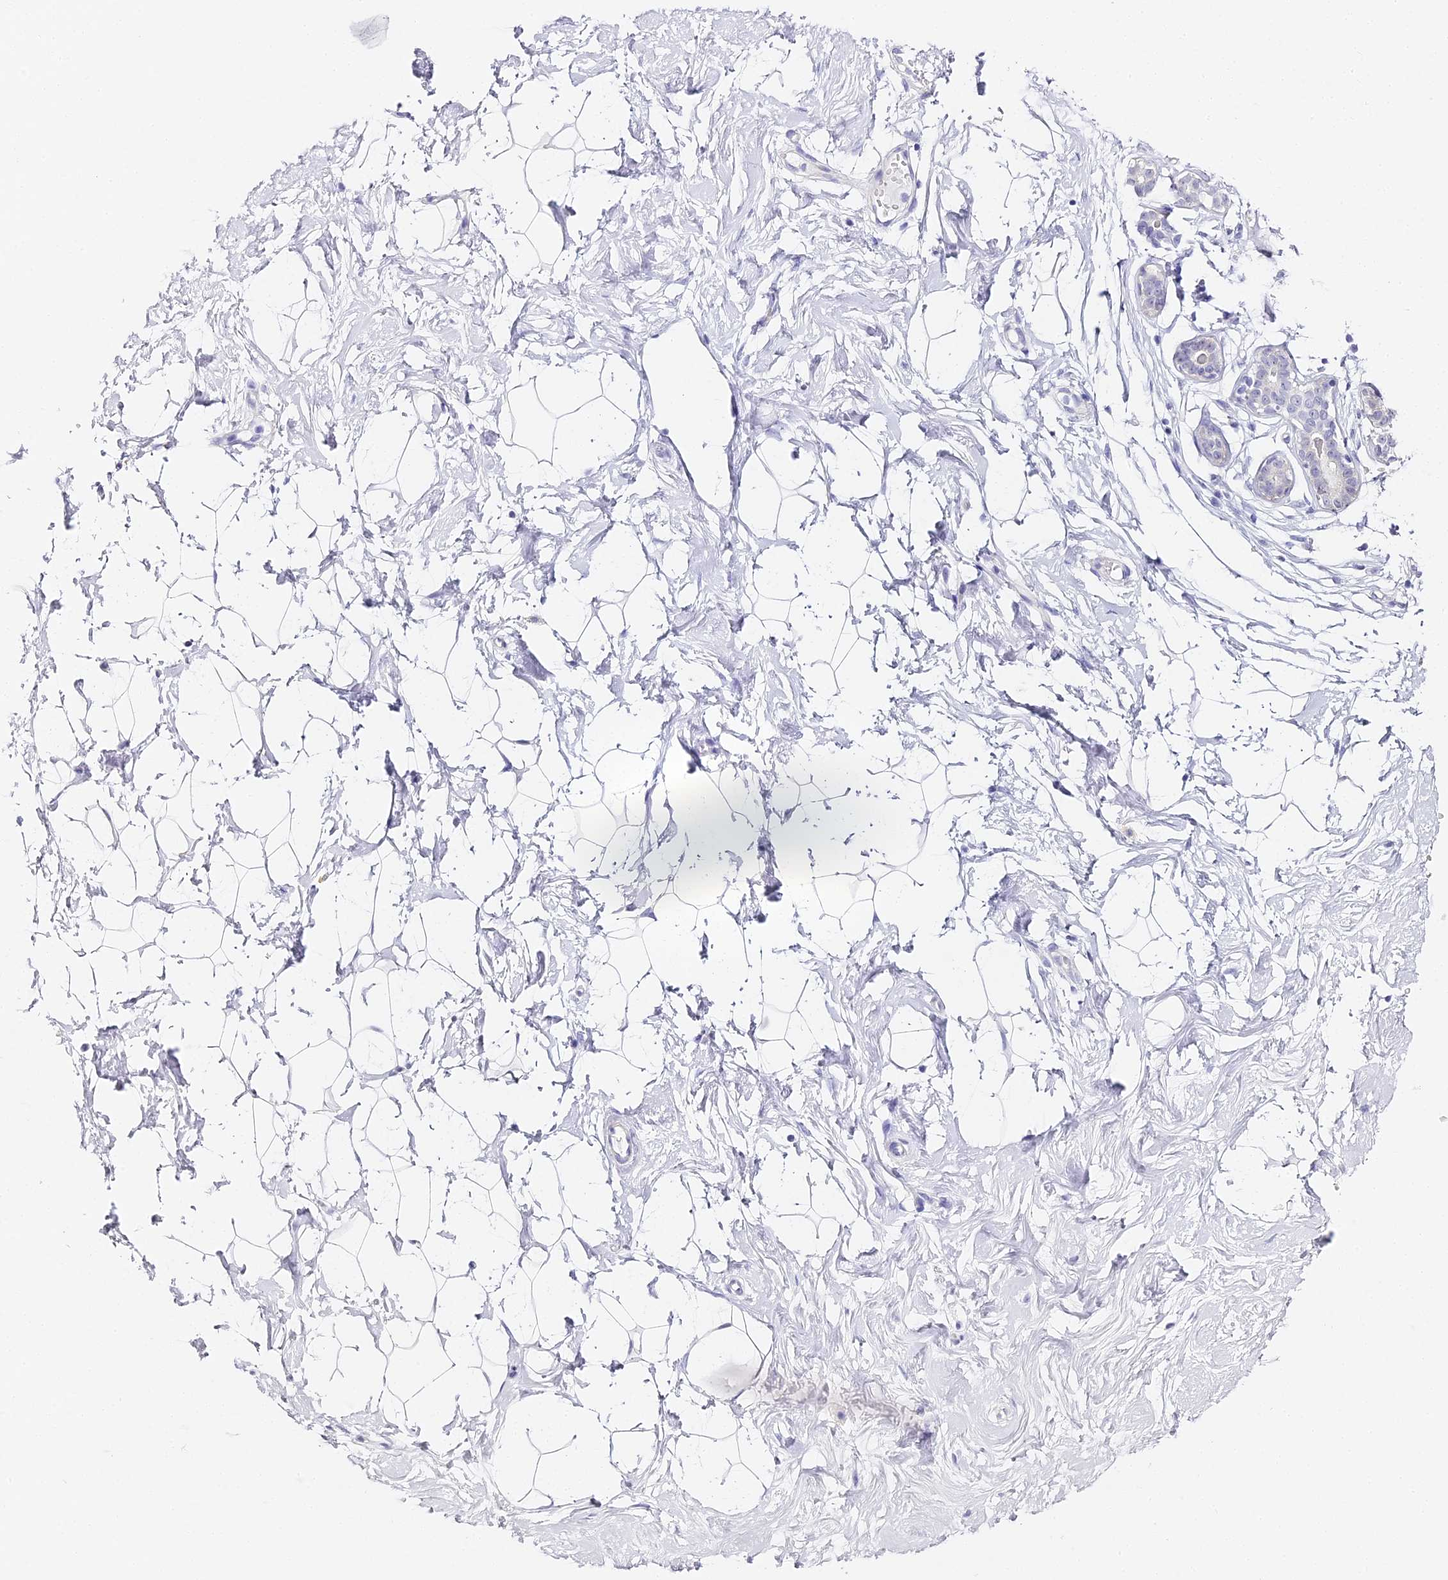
{"staining": {"intensity": "negative", "quantity": "none", "location": "none"}, "tissue": "breast", "cell_type": "Adipocytes", "image_type": "normal", "snomed": [{"axis": "morphology", "description": "Normal tissue, NOS"}, {"axis": "morphology", "description": "Adenoma, NOS"}, {"axis": "topography", "description": "Breast"}], "caption": "This is an immunohistochemistry (IHC) histopathology image of normal human breast. There is no expression in adipocytes.", "gene": "ABHD14A", "patient": {"sex": "female", "age": 23}}